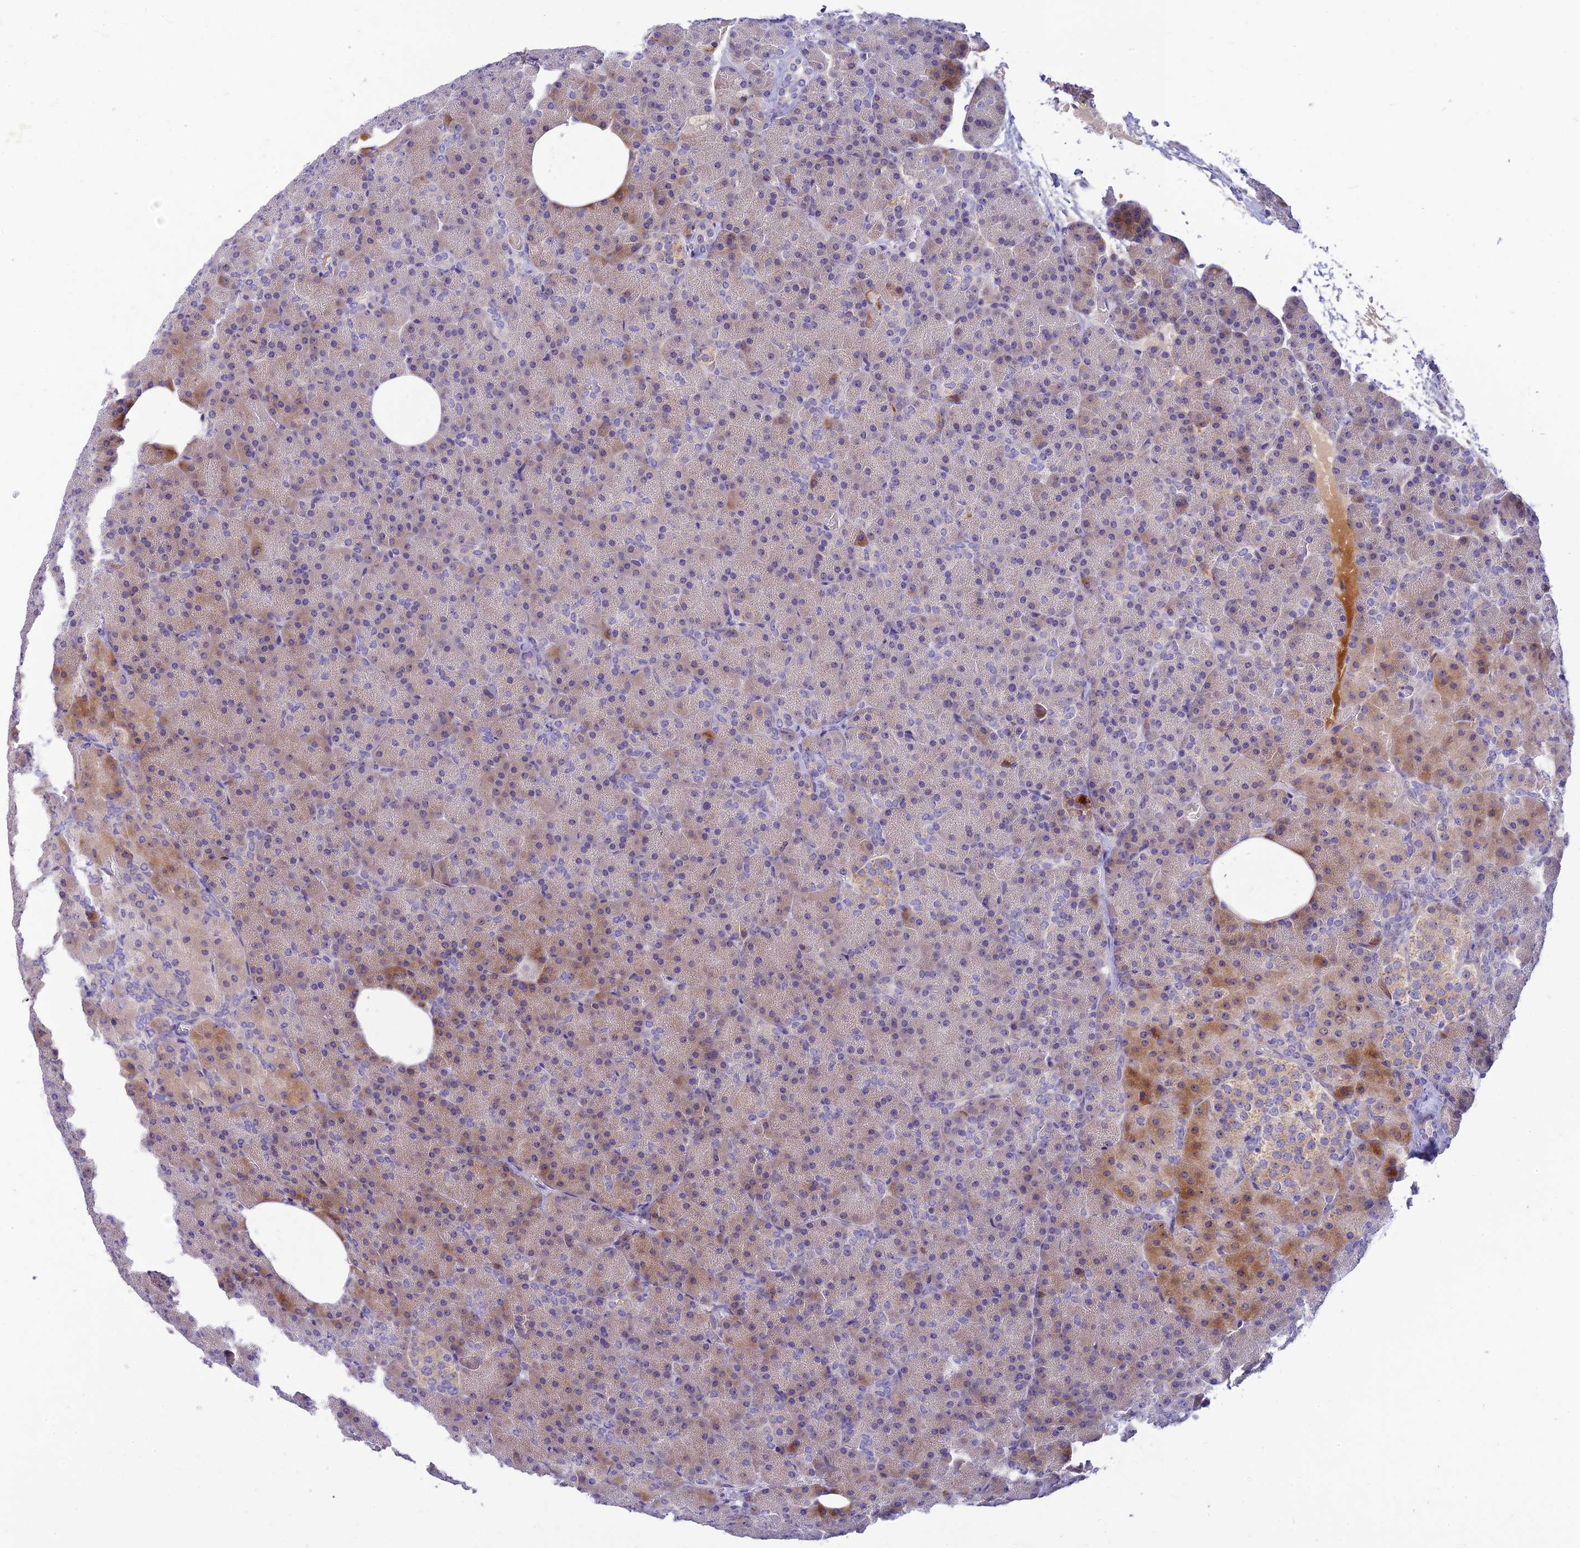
{"staining": {"intensity": "moderate", "quantity": "<25%", "location": "cytoplasmic/membranous"}, "tissue": "pancreas", "cell_type": "Exocrine glandular cells", "image_type": "normal", "snomed": [{"axis": "morphology", "description": "Normal tissue, NOS"}, {"axis": "morphology", "description": "Carcinoid, malignant, NOS"}, {"axis": "topography", "description": "Pancreas"}], "caption": "Moderate cytoplasmic/membranous staining for a protein is appreciated in about <25% of exocrine glandular cells of unremarkable pancreas using immunohistochemistry (IHC).", "gene": "CLIP4", "patient": {"sex": "female", "age": 35}}